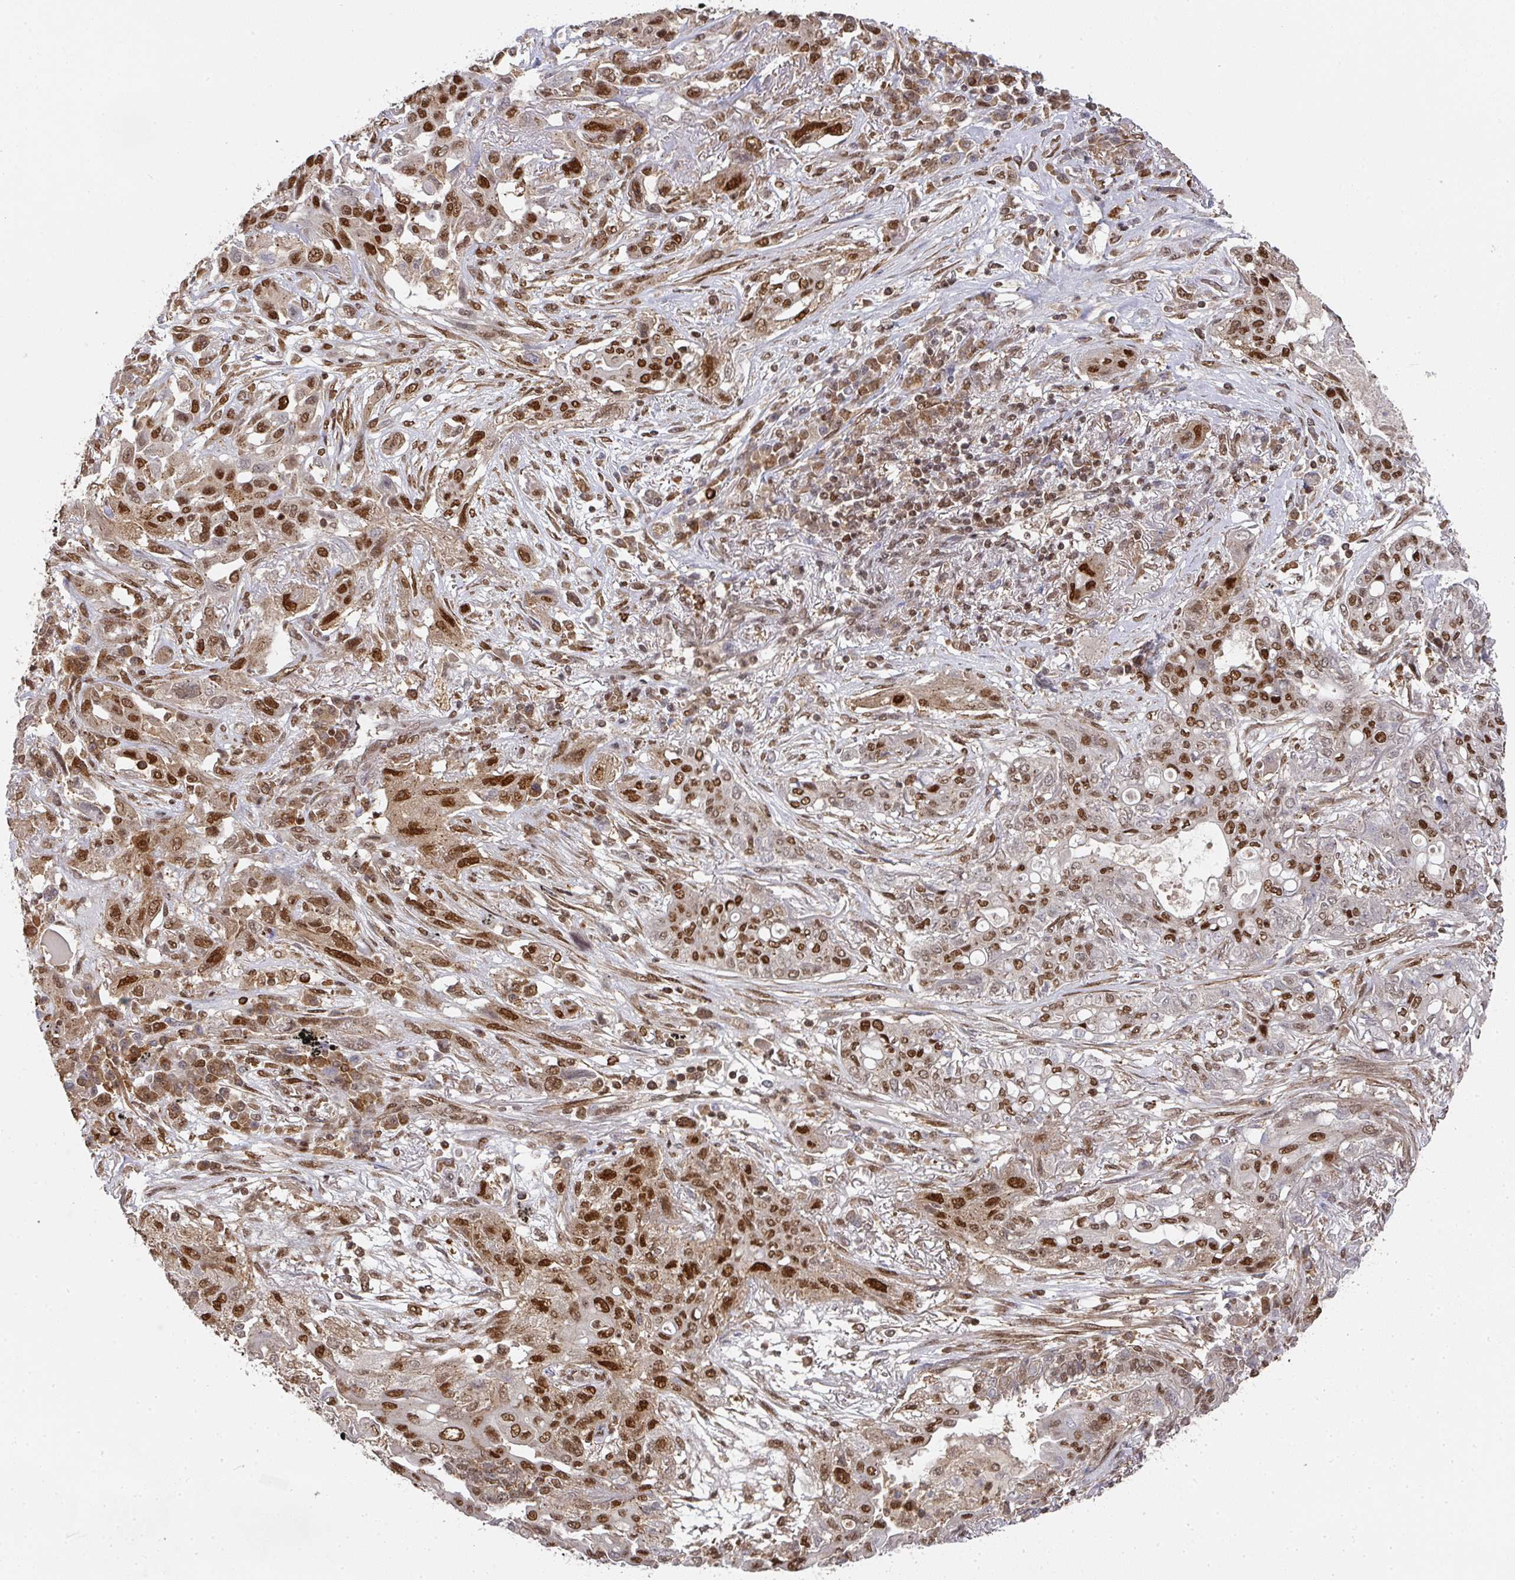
{"staining": {"intensity": "strong", "quantity": ">75%", "location": "nuclear"}, "tissue": "lung cancer", "cell_type": "Tumor cells", "image_type": "cancer", "snomed": [{"axis": "morphology", "description": "Squamous cell carcinoma, NOS"}, {"axis": "topography", "description": "Lung"}], "caption": "Protein expression analysis of human lung cancer reveals strong nuclear staining in approximately >75% of tumor cells.", "gene": "DIDO1", "patient": {"sex": "female", "age": 70}}